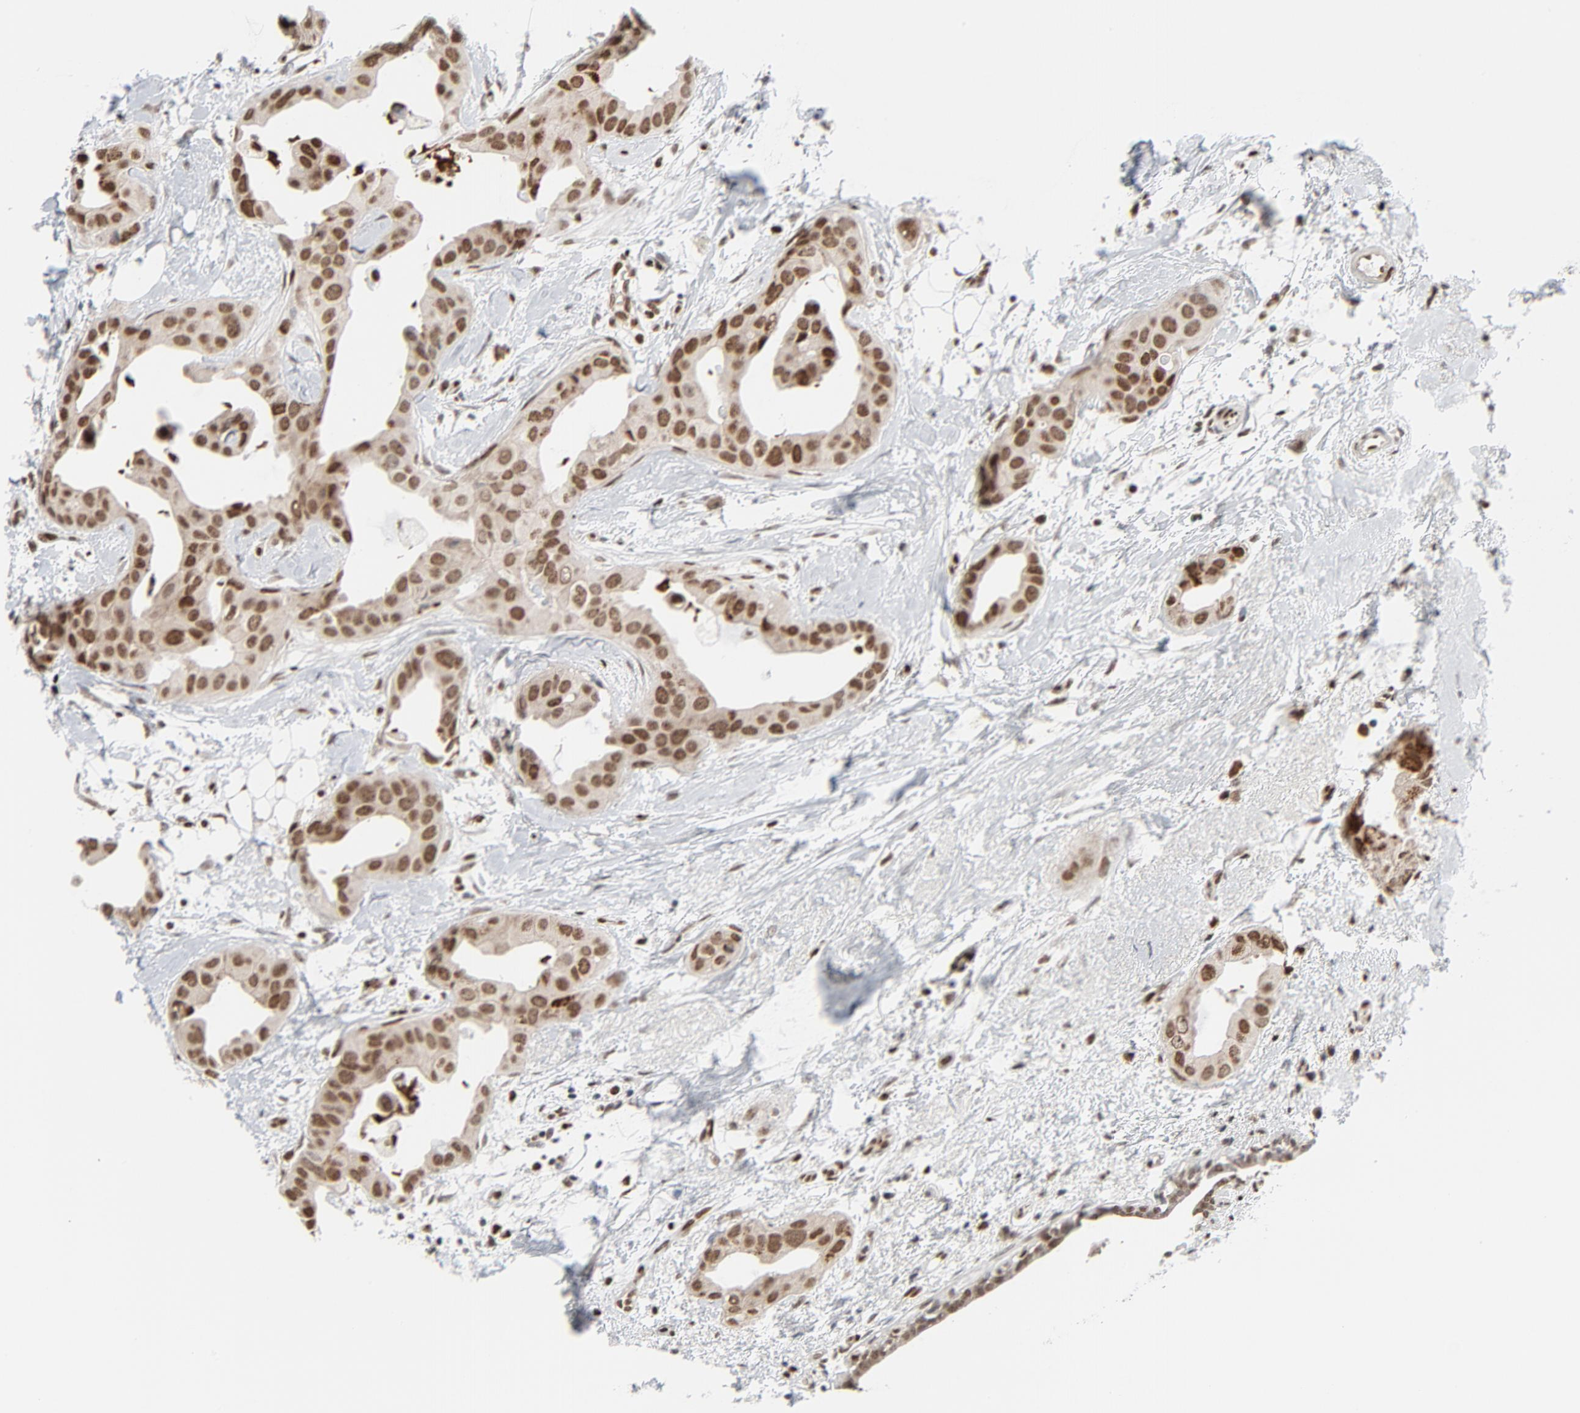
{"staining": {"intensity": "strong", "quantity": ">75%", "location": "nuclear"}, "tissue": "breast cancer", "cell_type": "Tumor cells", "image_type": "cancer", "snomed": [{"axis": "morphology", "description": "Duct carcinoma"}, {"axis": "topography", "description": "Breast"}], "caption": "Immunohistochemistry histopathology image of breast cancer stained for a protein (brown), which displays high levels of strong nuclear expression in about >75% of tumor cells.", "gene": "CUX1", "patient": {"sex": "female", "age": 40}}